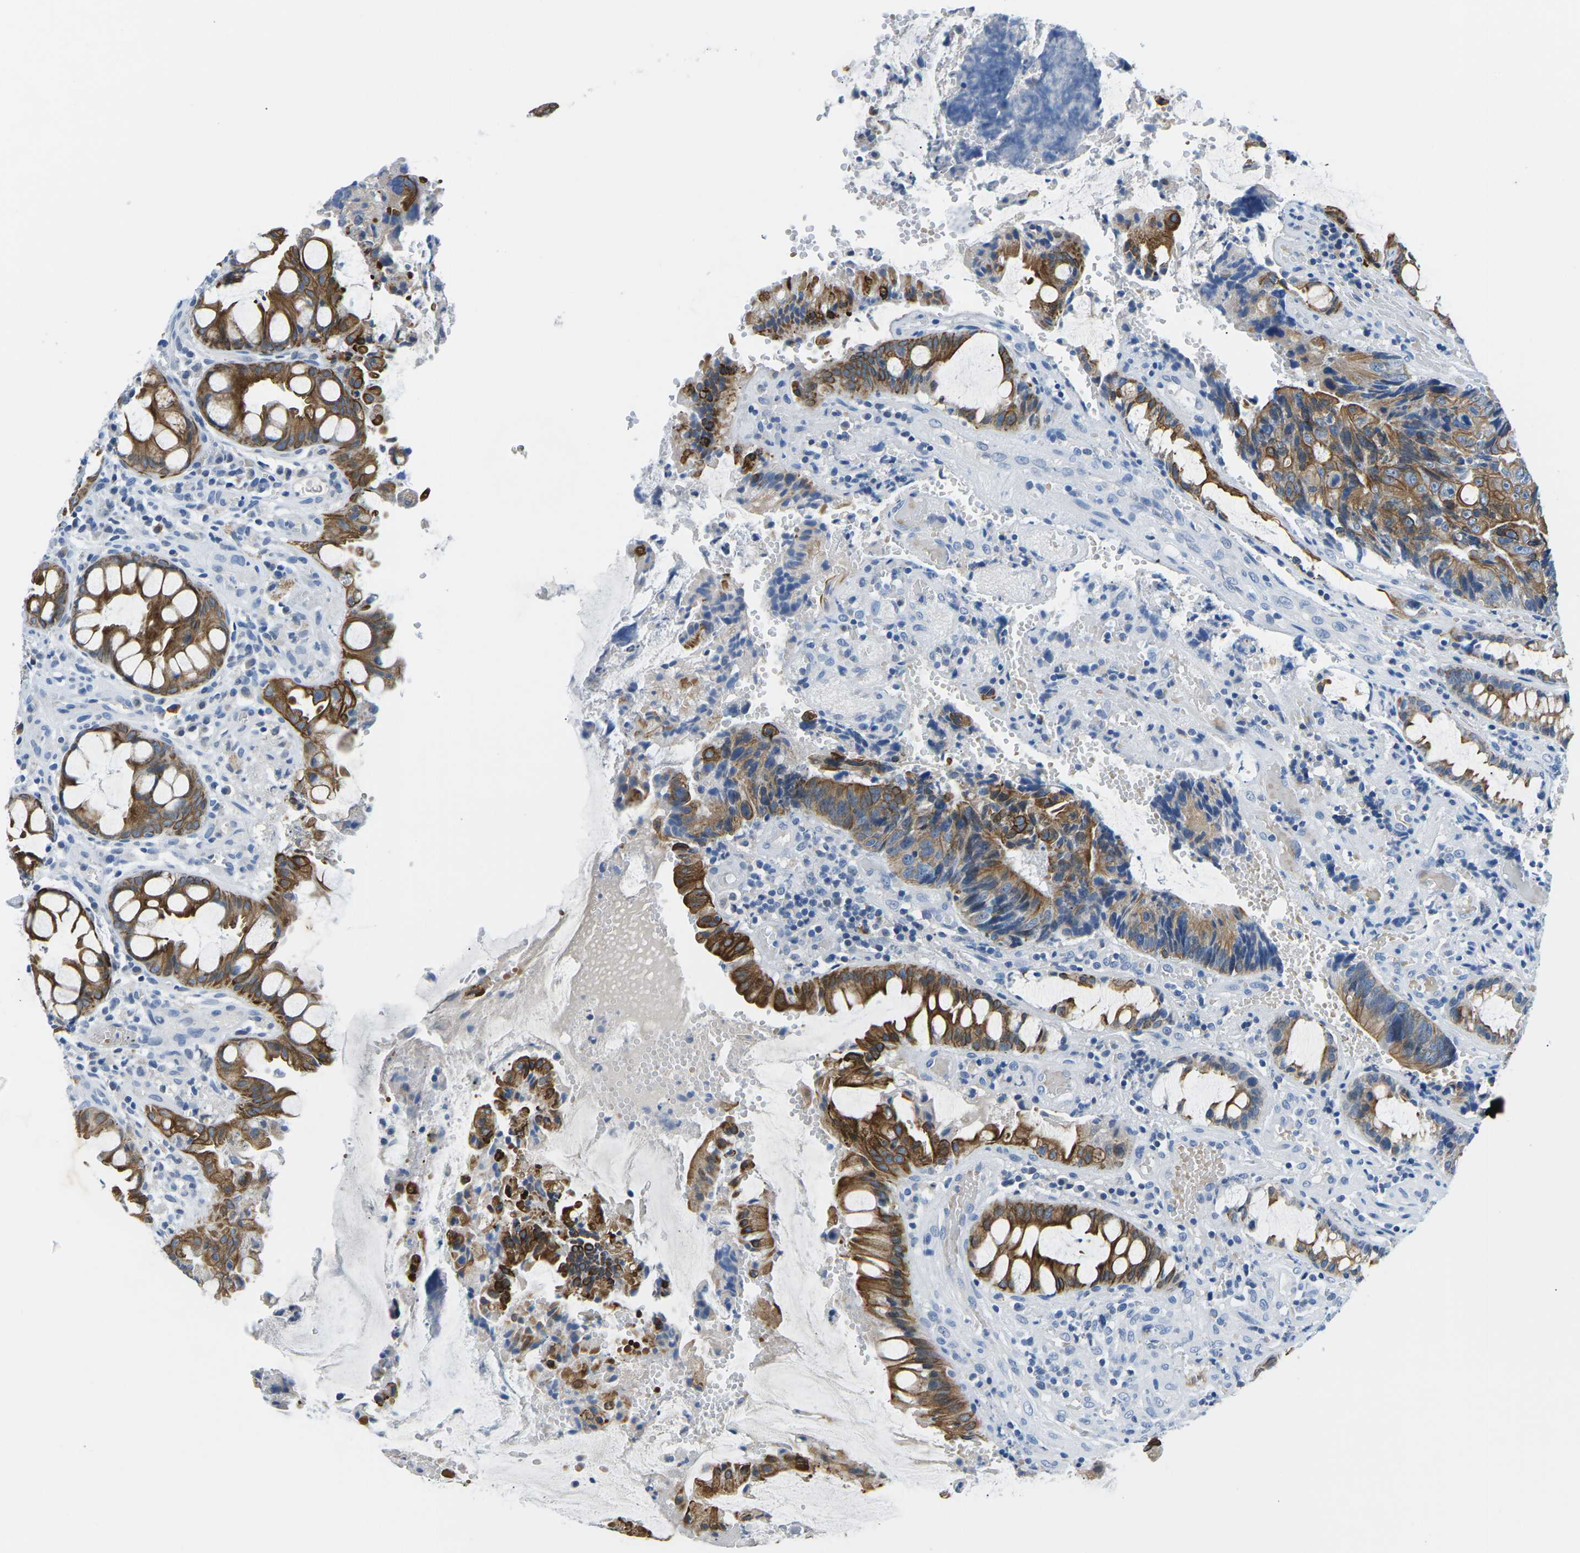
{"staining": {"intensity": "moderate", "quantity": "25%-75%", "location": "cytoplasmic/membranous"}, "tissue": "colorectal cancer", "cell_type": "Tumor cells", "image_type": "cancer", "snomed": [{"axis": "morphology", "description": "Adenocarcinoma, NOS"}, {"axis": "topography", "description": "Colon"}], "caption": "Adenocarcinoma (colorectal) stained for a protein (brown) displays moderate cytoplasmic/membranous positive positivity in approximately 25%-75% of tumor cells.", "gene": "TM6SF1", "patient": {"sex": "female", "age": 57}}